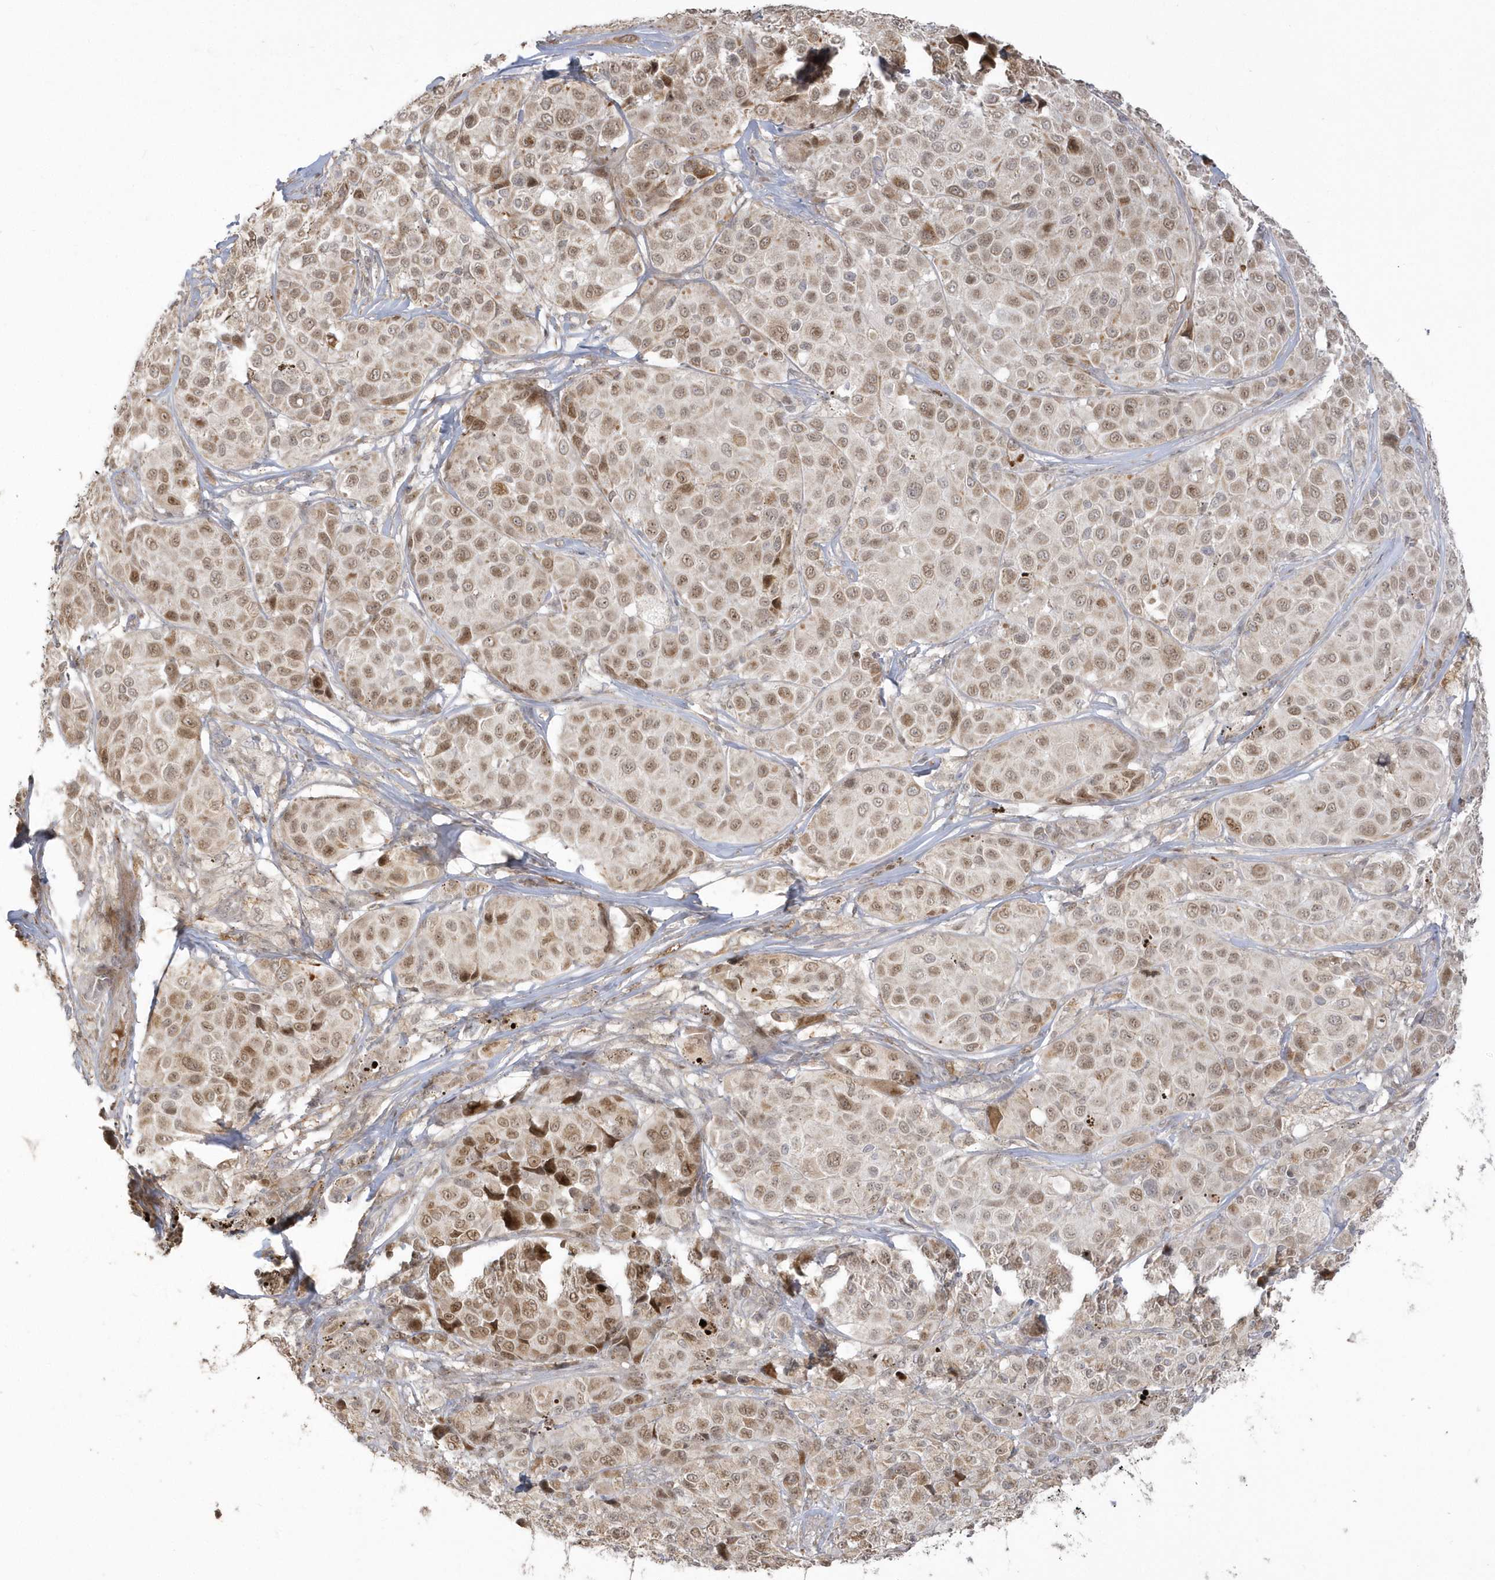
{"staining": {"intensity": "moderate", "quantity": ">75%", "location": "nuclear"}, "tissue": "melanoma", "cell_type": "Tumor cells", "image_type": "cancer", "snomed": [{"axis": "morphology", "description": "Malignant melanoma, NOS"}, {"axis": "topography", "description": "Skin of trunk"}], "caption": "Malignant melanoma stained for a protein reveals moderate nuclear positivity in tumor cells.", "gene": "NAF1", "patient": {"sex": "male", "age": 71}}